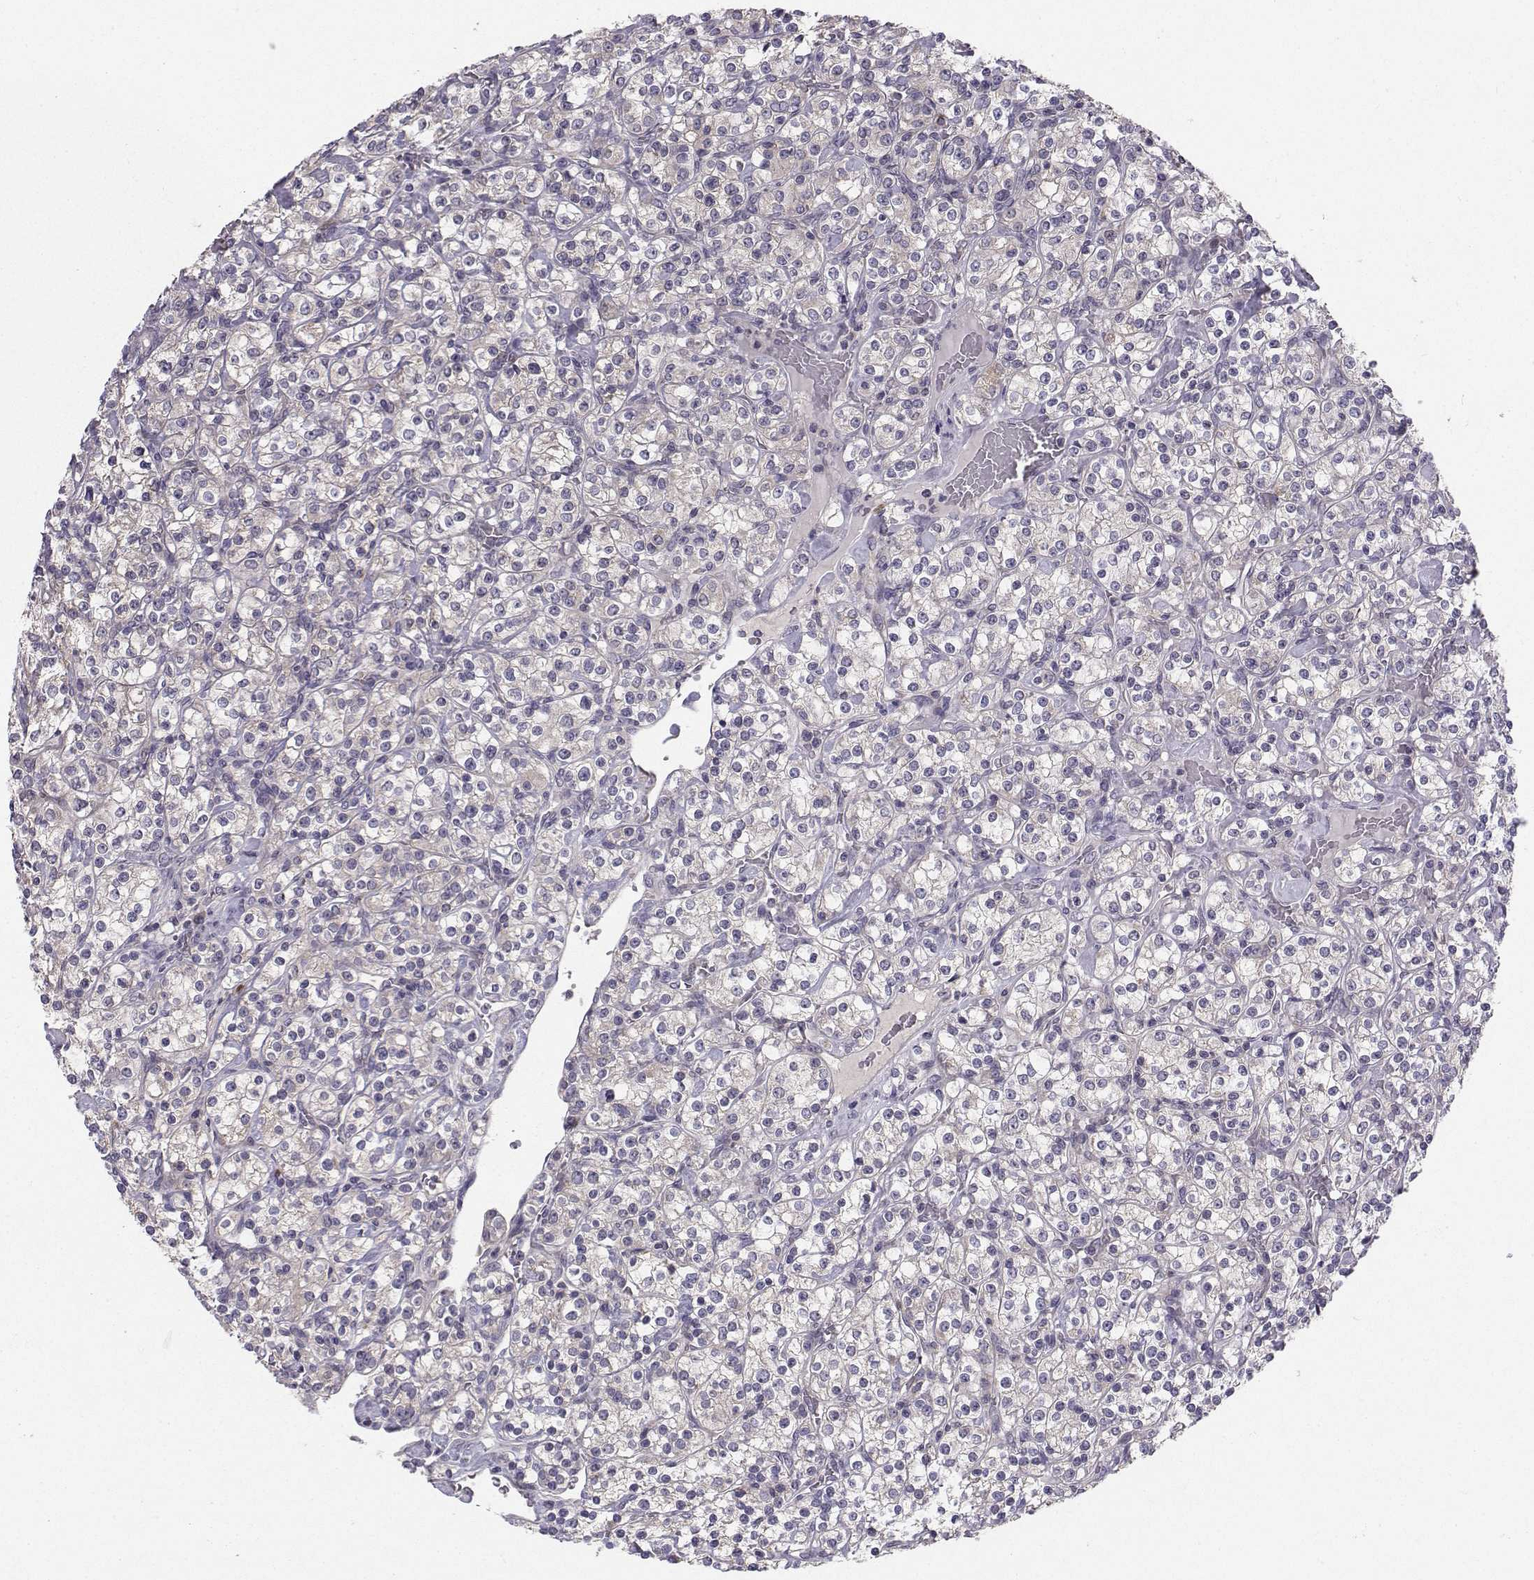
{"staining": {"intensity": "negative", "quantity": "none", "location": "none"}, "tissue": "renal cancer", "cell_type": "Tumor cells", "image_type": "cancer", "snomed": [{"axis": "morphology", "description": "Adenocarcinoma, NOS"}, {"axis": "topography", "description": "Kidney"}], "caption": "Immunohistochemistry (IHC) of human renal cancer (adenocarcinoma) exhibits no expression in tumor cells.", "gene": "PEX5L", "patient": {"sex": "male", "age": 77}}